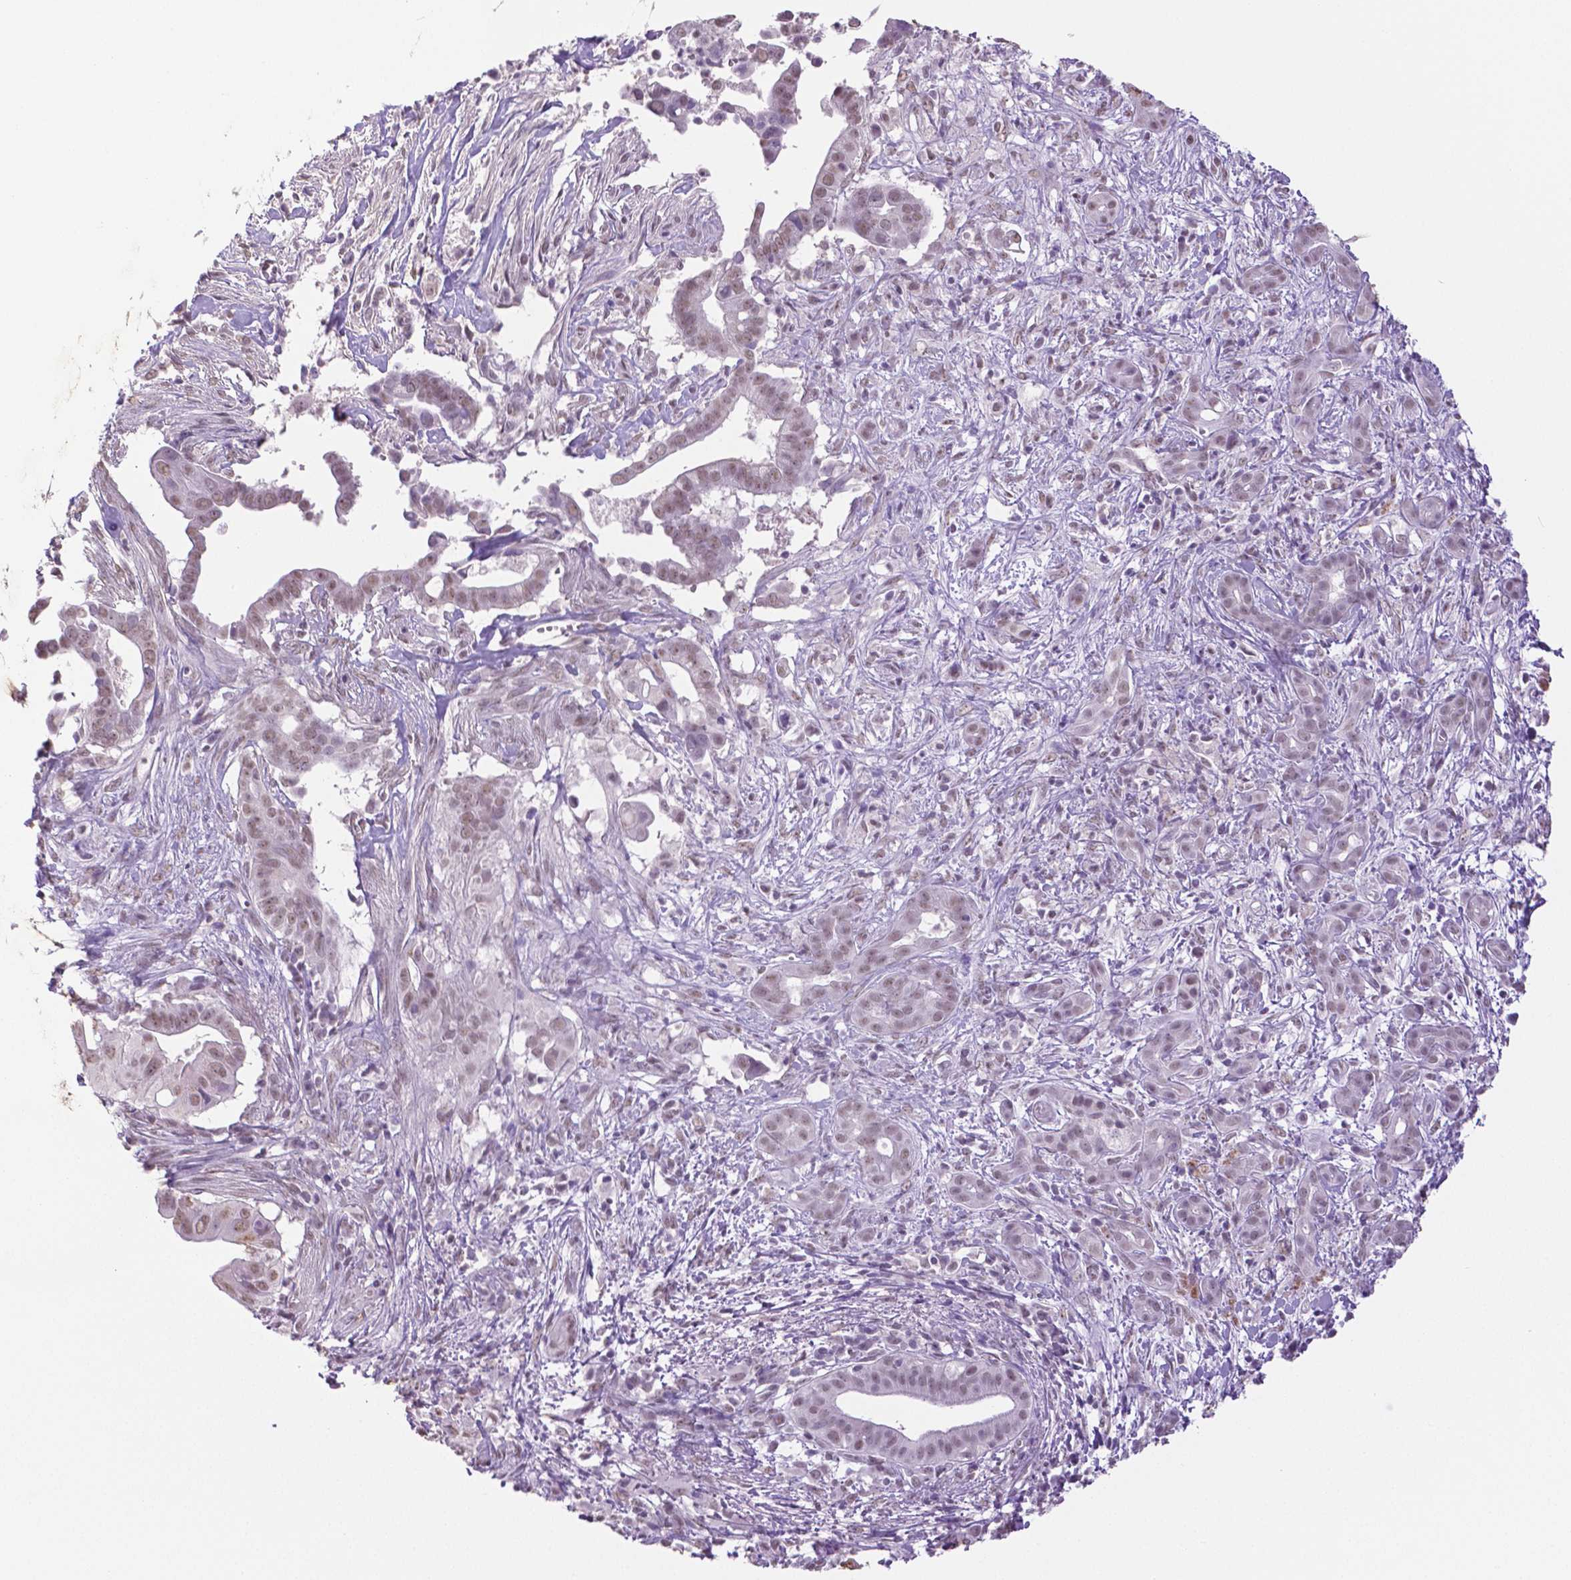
{"staining": {"intensity": "weak", "quantity": "25%-75%", "location": "nuclear"}, "tissue": "pancreatic cancer", "cell_type": "Tumor cells", "image_type": "cancer", "snomed": [{"axis": "morphology", "description": "Adenocarcinoma, NOS"}, {"axis": "topography", "description": "Pancreas"}], "caption": "The histopathology image shows immunohistochemical staining of pancreatic cancer. There is weak nuclear expression is appreciated in about 25%-75% of tumor cells.", "gene": "IGF2BP1", "patient": {"sex": "male", "age": 61}}